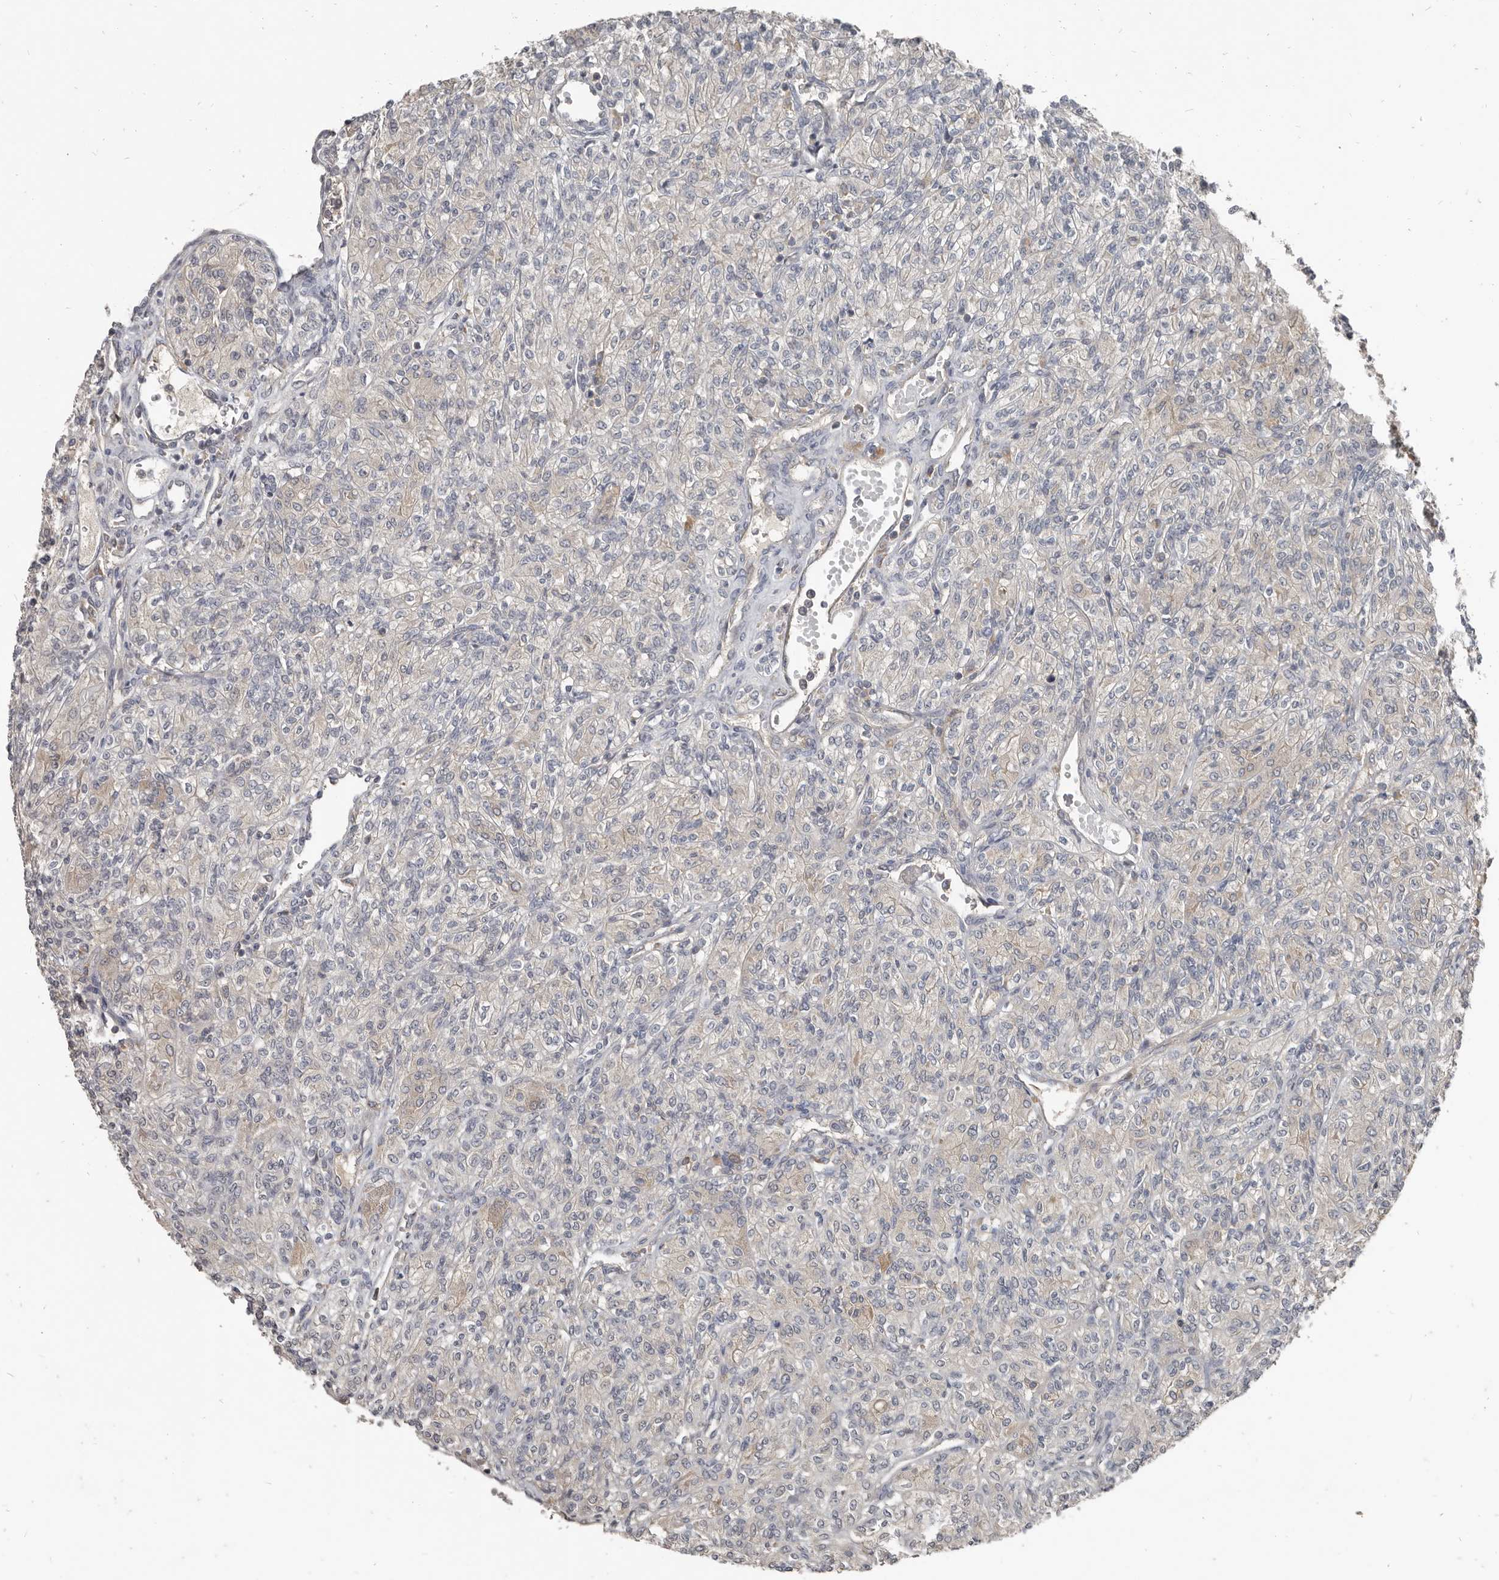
{"staining": {"intensity": "weak", "quantity": "<25%", "location": "cytoplasmic/membranous"}, "tissue": "renal cancer", "cell_type": "Tumor cells", "image_type": "cancer", "snomed": [{"axis": "morphology", "description": "Adenocarcinoma, NOS"}, {"axis": "topography", "description": "Kidney"}], "caption": "High magnification brightfield microscopy of renal adenocarcinoma stained with DAB (brown) and counterstained with hematoxylin (blue): tumor cells show no significant staining. The staining is performed using DAB (3,3'-diaminobenzidine) brown chromogen with nuclei counter-stained in using hematoxylin.", "gene": "AKNAD1", "patient": {"sex": "male", "age": 77}}